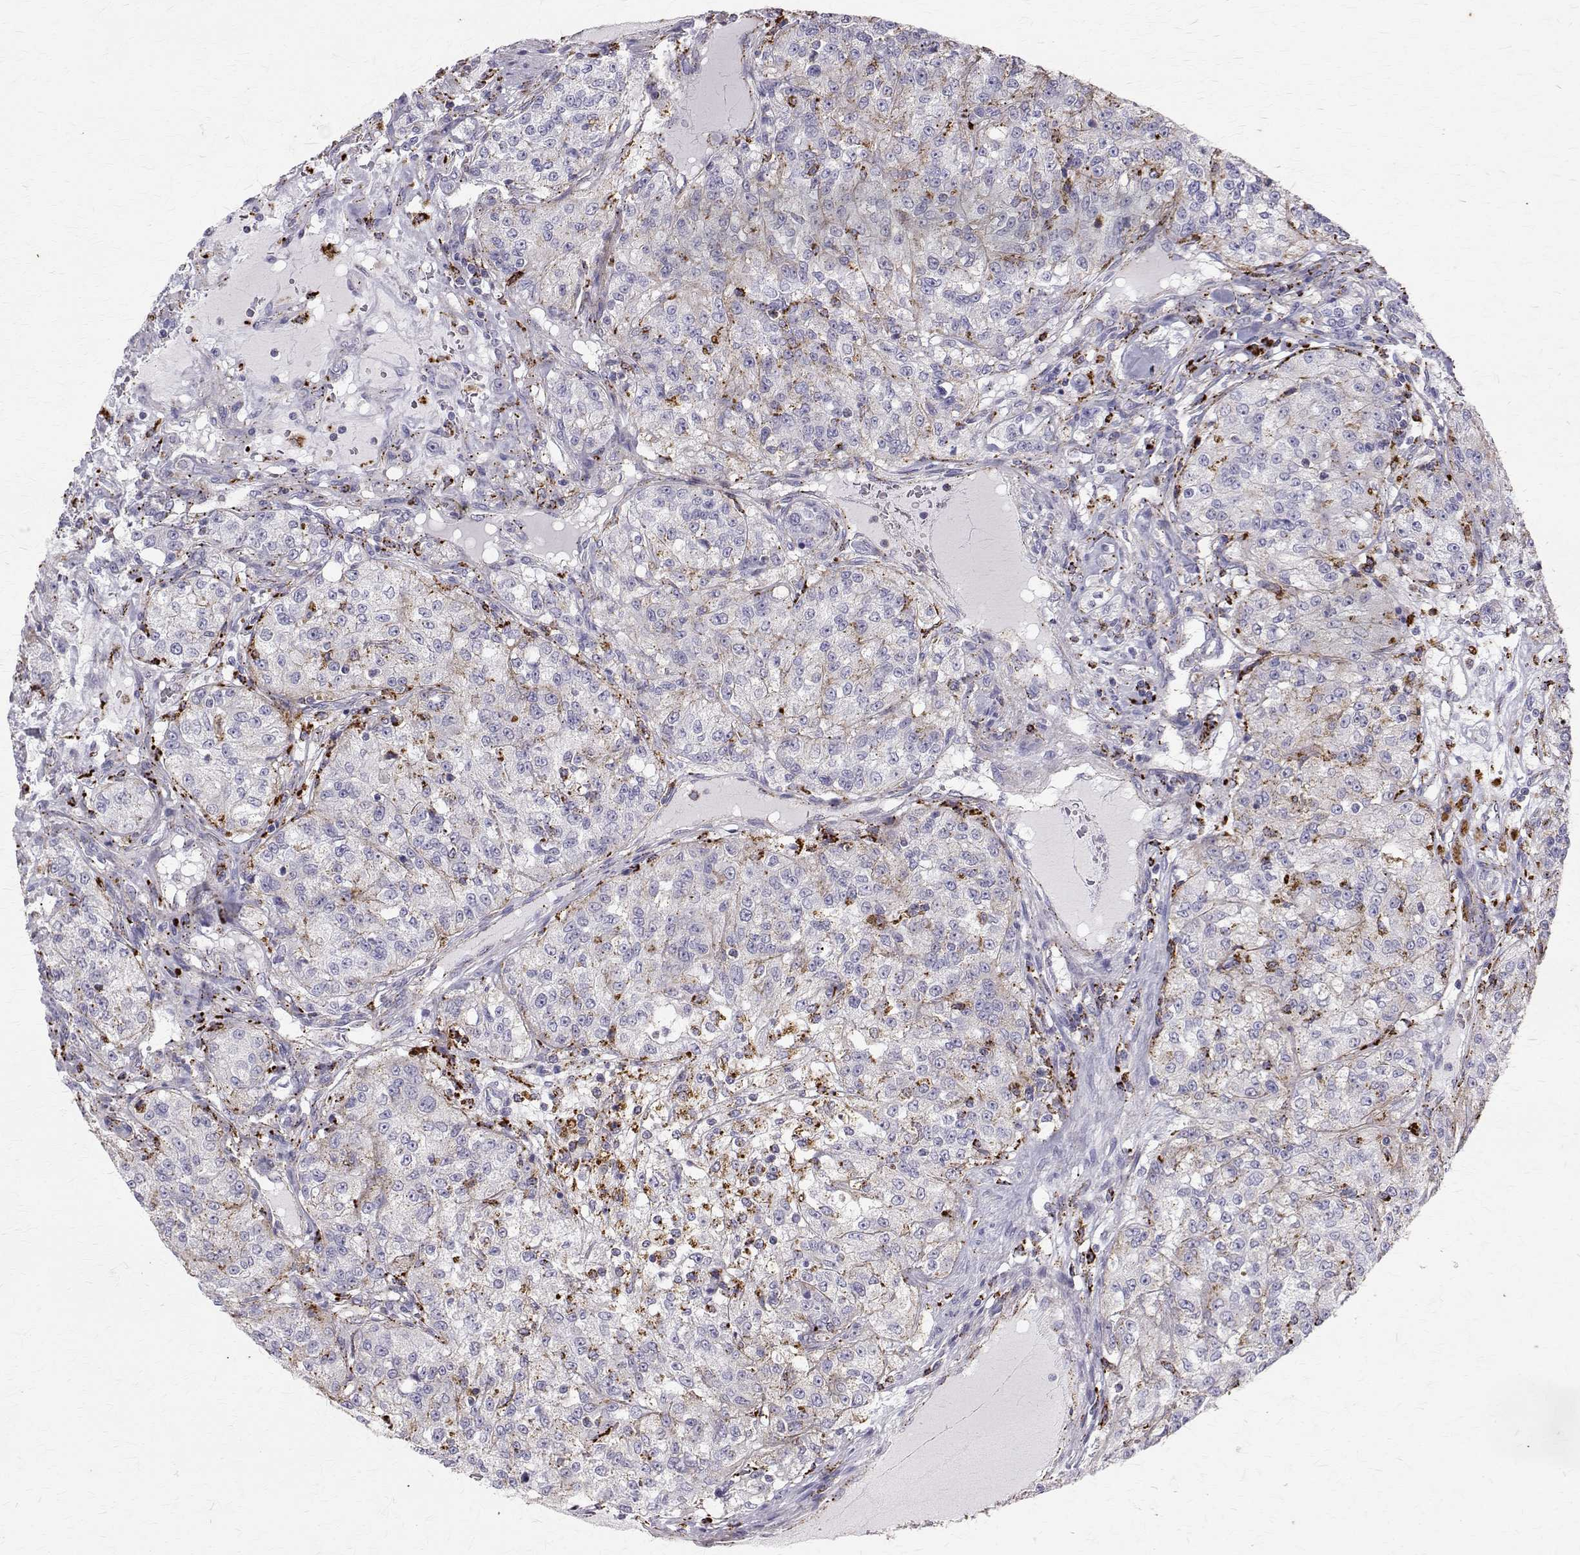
{"staining": {"intensity": "moderate", "quantity": "<25%", "location": "cytoplasmic/membranous"}, "tissue": "renal cancer", "cell_type": "Tumor cells", "image_type": "cancer", "snomed": [{"axis": "morphology", "description": "Adenocarcinoma, NOS"}, {"axis": "topography", "description": "Kidney"}], "caption": "Immunohistochemical staining of renal adenocarcinoma reveals low levels of moderate cytoplasmic/membranous positivity in about <25% of tumor cells. The staining was performed using DAB to visualize the protein expression in brown, while the nuclei were stained in blue with hematoxylin (Magnification: 20x).", "gene": "TPP1", "patient": {"sex": "female", "age": 63}}